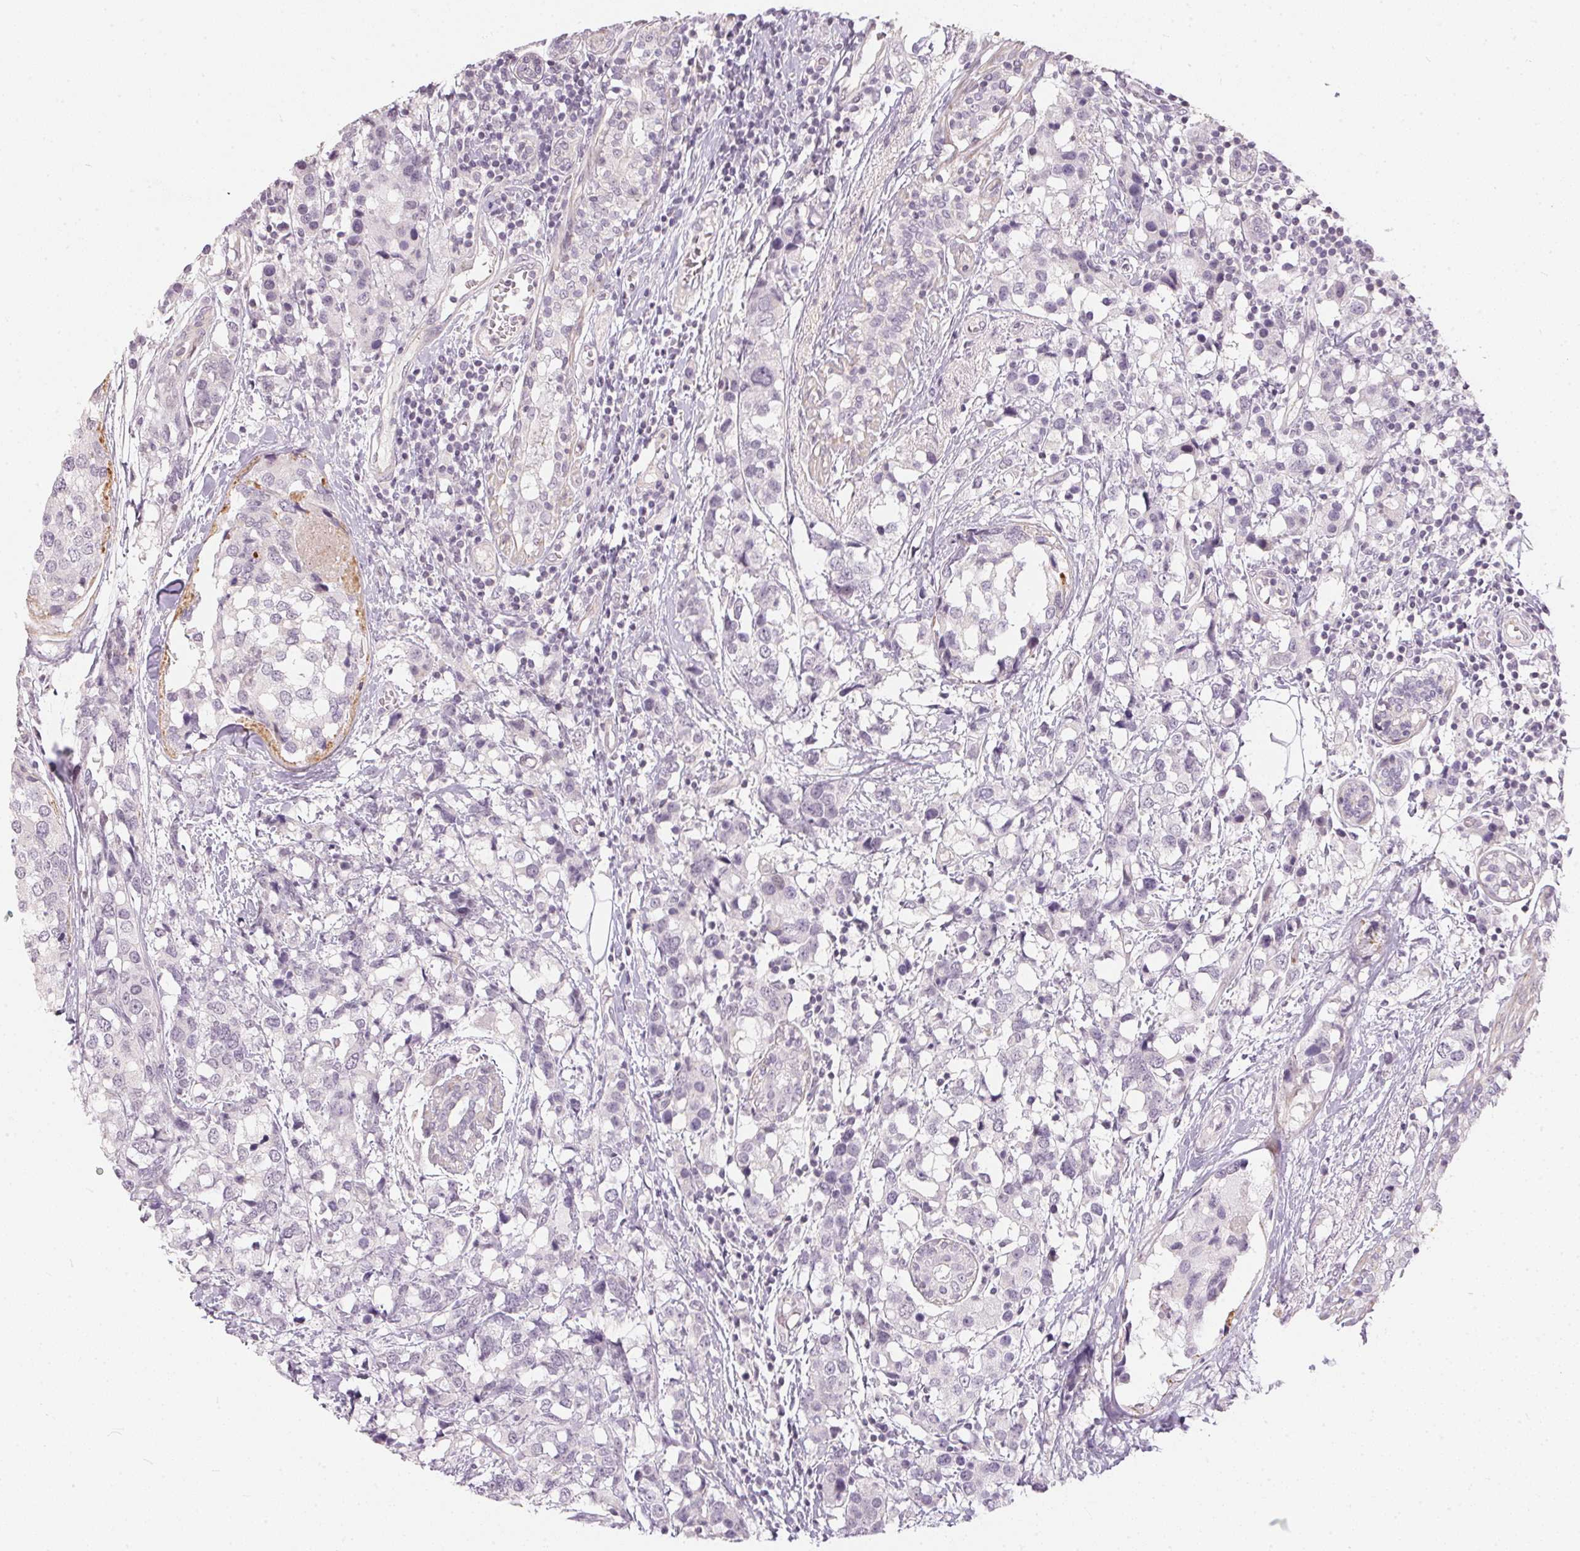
{"staining": {"intensity": "negative", "quantity": "none", "location": "none"}, "tissue": "breast cancer", "cell_type": "Tumor cells", "image_type": "cancer", "snomed": [{"axis": "morphology", "description": "Lobular carcinoma"}, {"axis": "topography", "description": "Breast"}], "caption": "An immunohistochemistry (IHC) image of breast lobular carcinoma is shown. There is no staining in tumor cells of breast lobular carcinoma.", "gene": "GDAP1L1", "patient": {"sex": "female", "age": 59}}